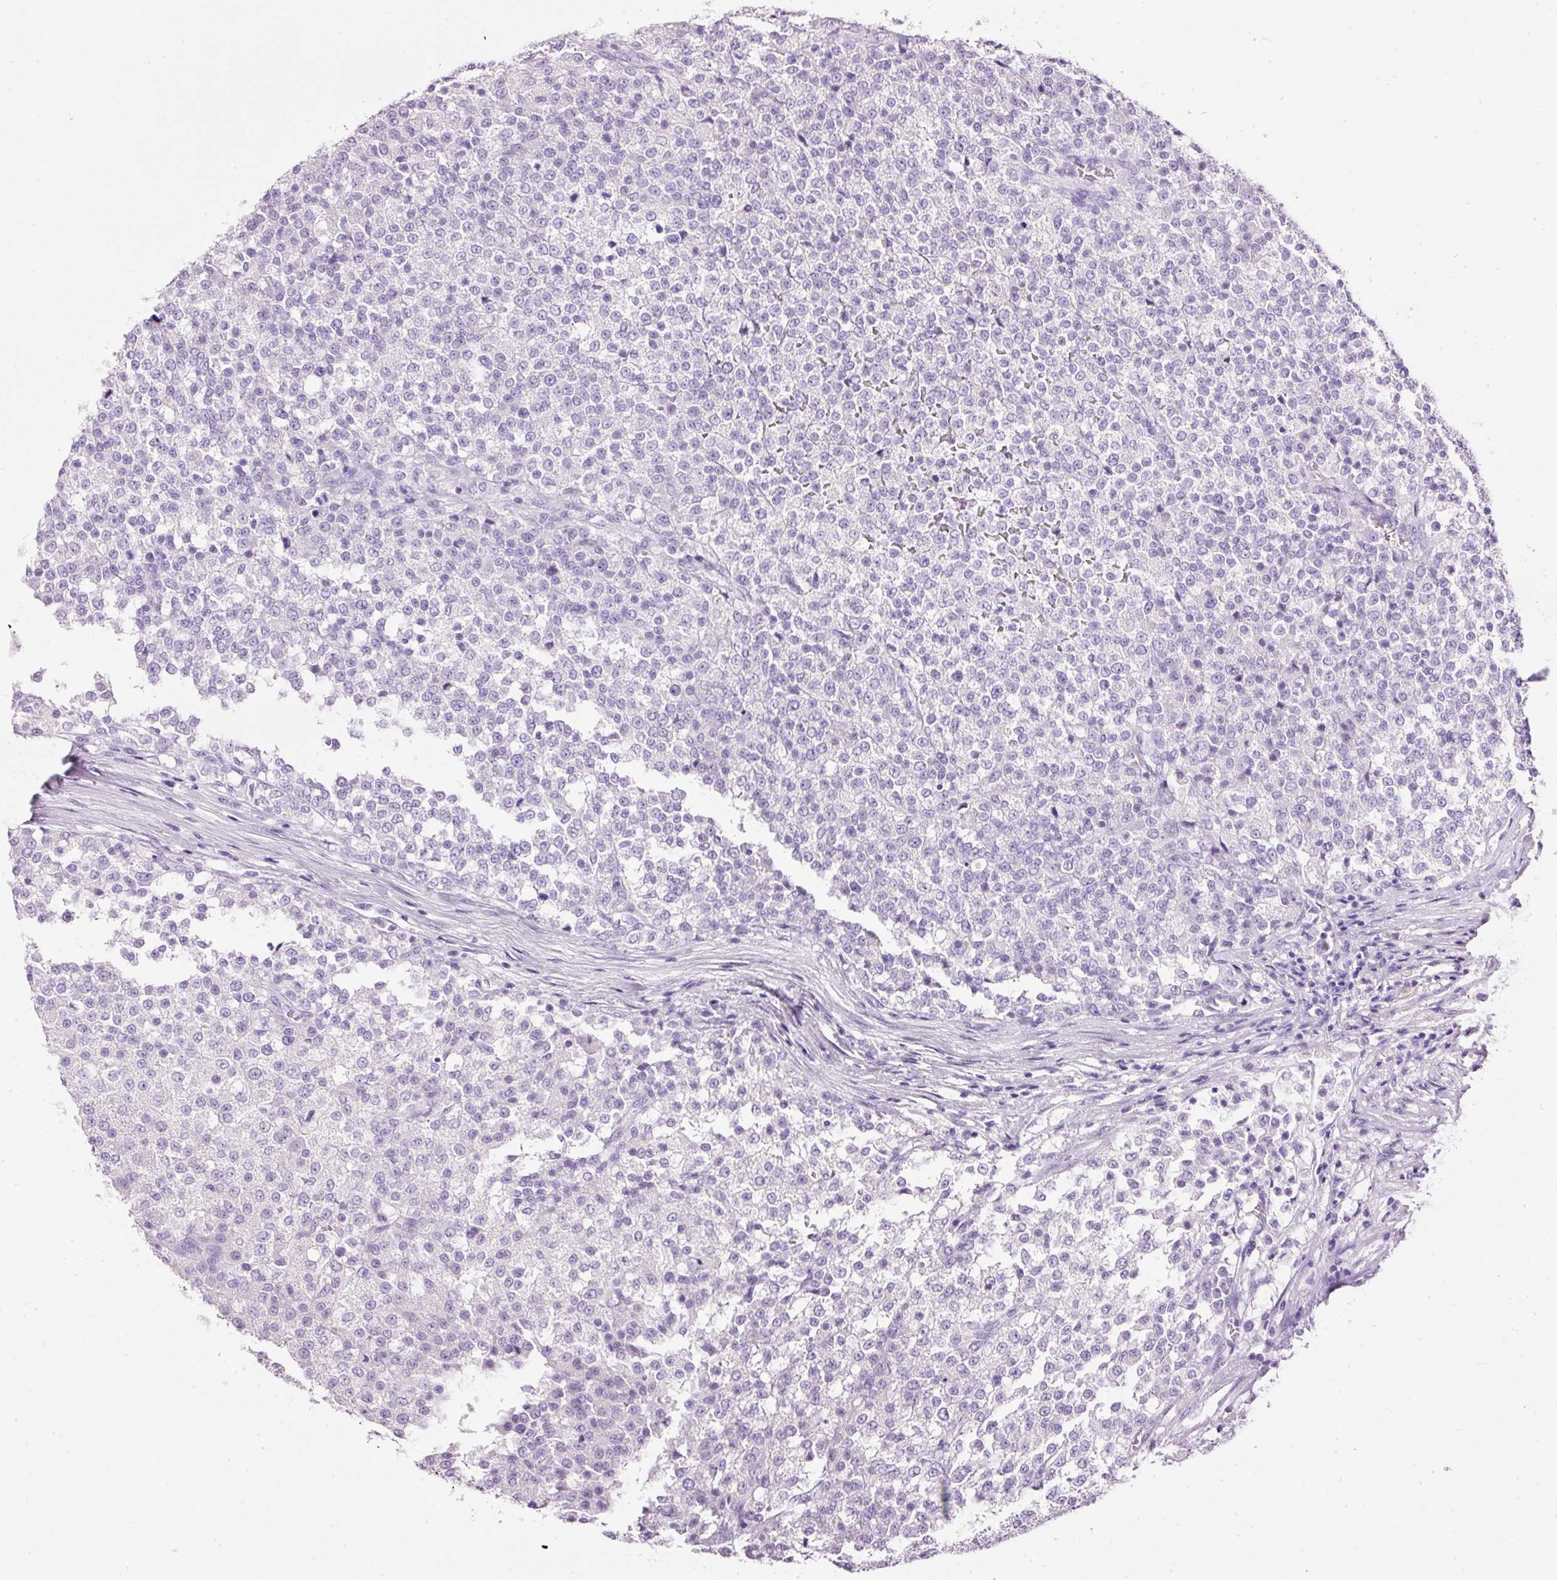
{"staining": {"intensity": "negative", "quantity": "none", "location": "none"}, "tissue": "testis cancer", "cell_type": "Tumor cells", "image_type": "cancer", "snomed": [{"axis": "morphology", "description": "Seminoma, NOS"}, {"axis": "topography", "description": "Testis"}], "caption": "Testis seminoma was stained to show a protein in brown. There is no significant staining in tumor cells.", "gene": "BSND", "patient": {"sex": "male", "age": 59}}